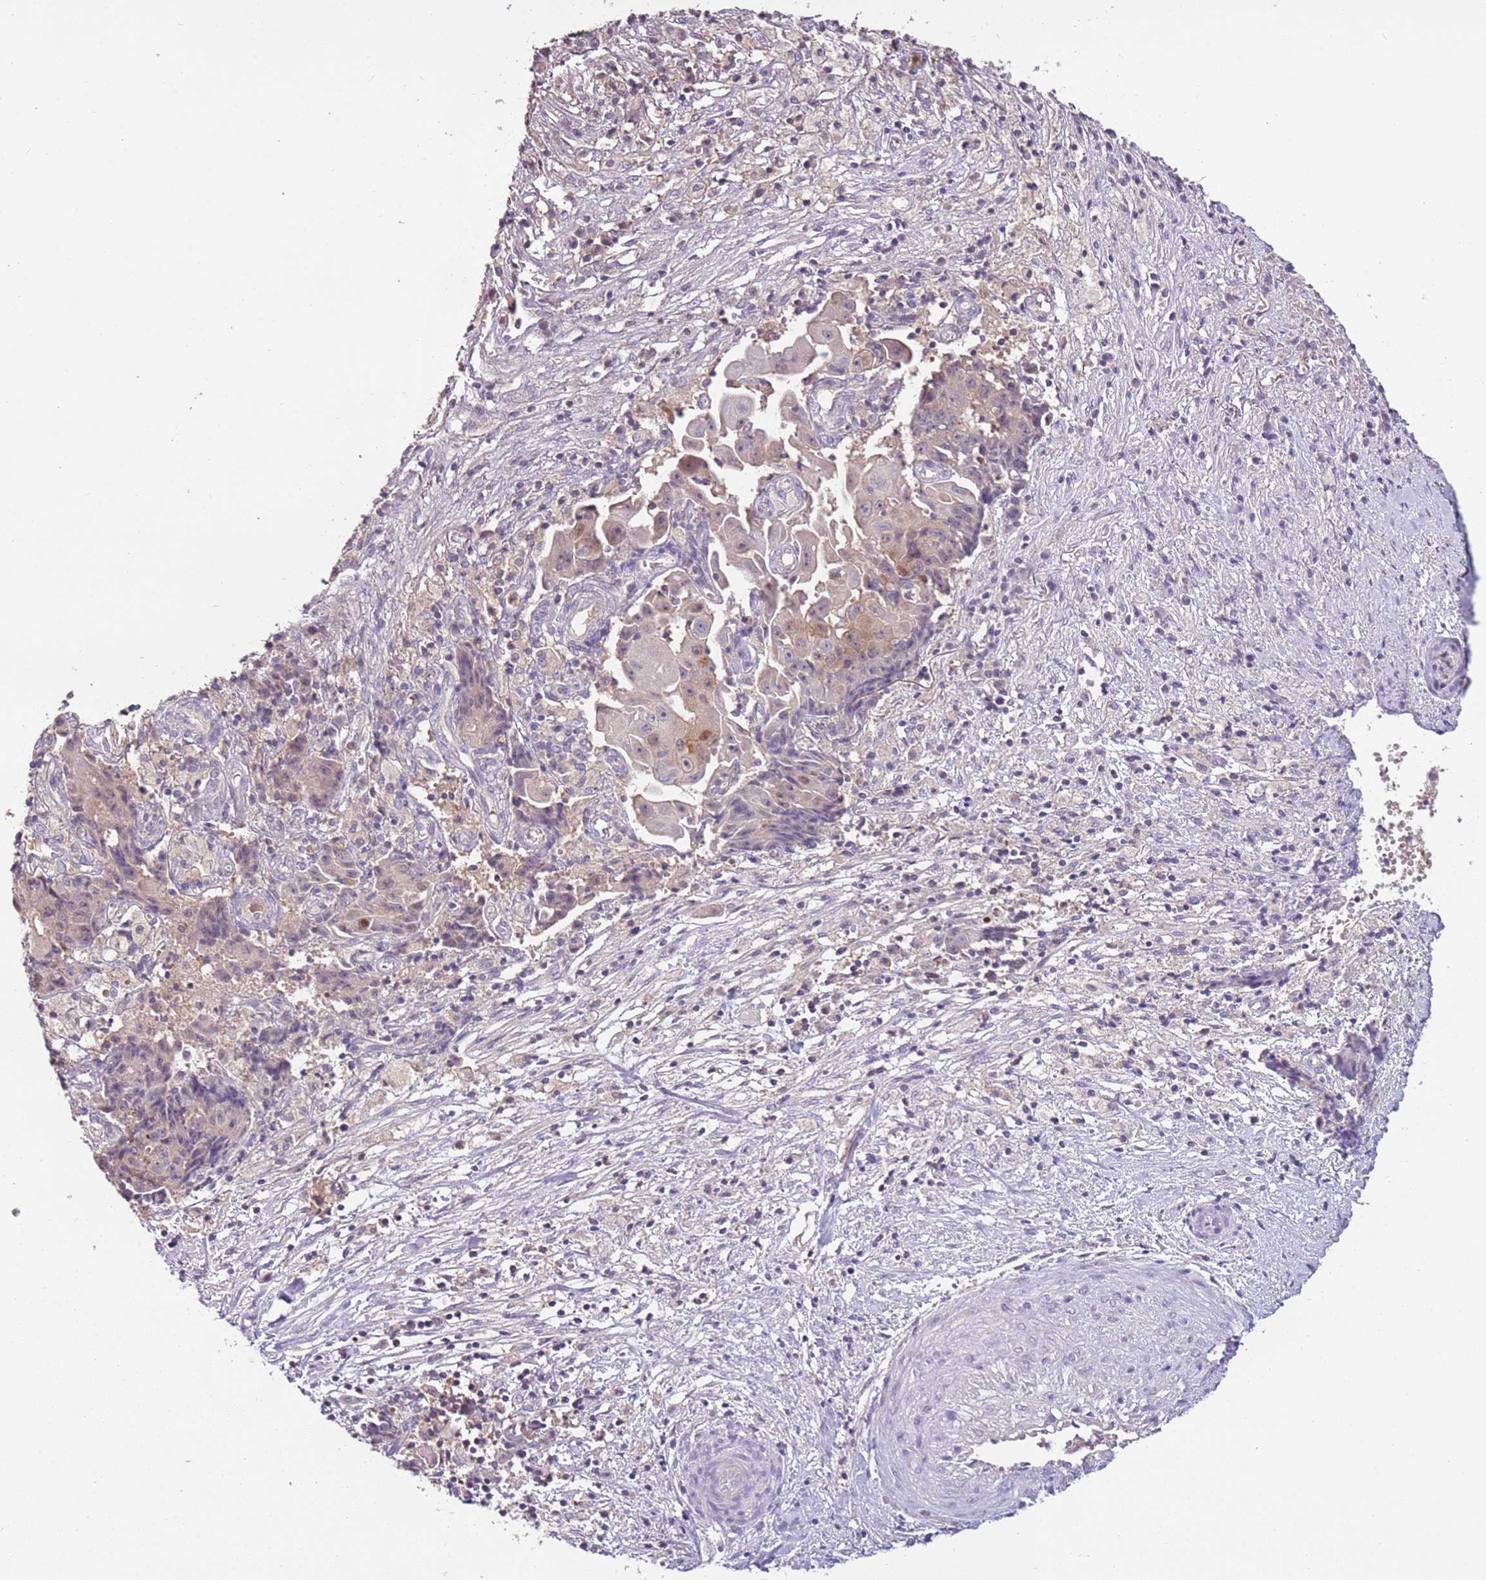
{"staining": {"intensity": "negative", "quantity": "none", "location": "none"}, "tissue": "ovarian cancer", "cell_type": "Tumor cells", "image_type": "cancer", "snomed": [{"axis": "morphology", "description": "Carcinoma, endometroid"}, {"axis": "topography", "description": "Ovary"}], "caption": "A micrograph of ovarian endometroid carcinoma stained for a protein shows no brown staining in tumor cells.", "gene": "ARHGAP5", "patient": {"sex": "female", "age": 42}}